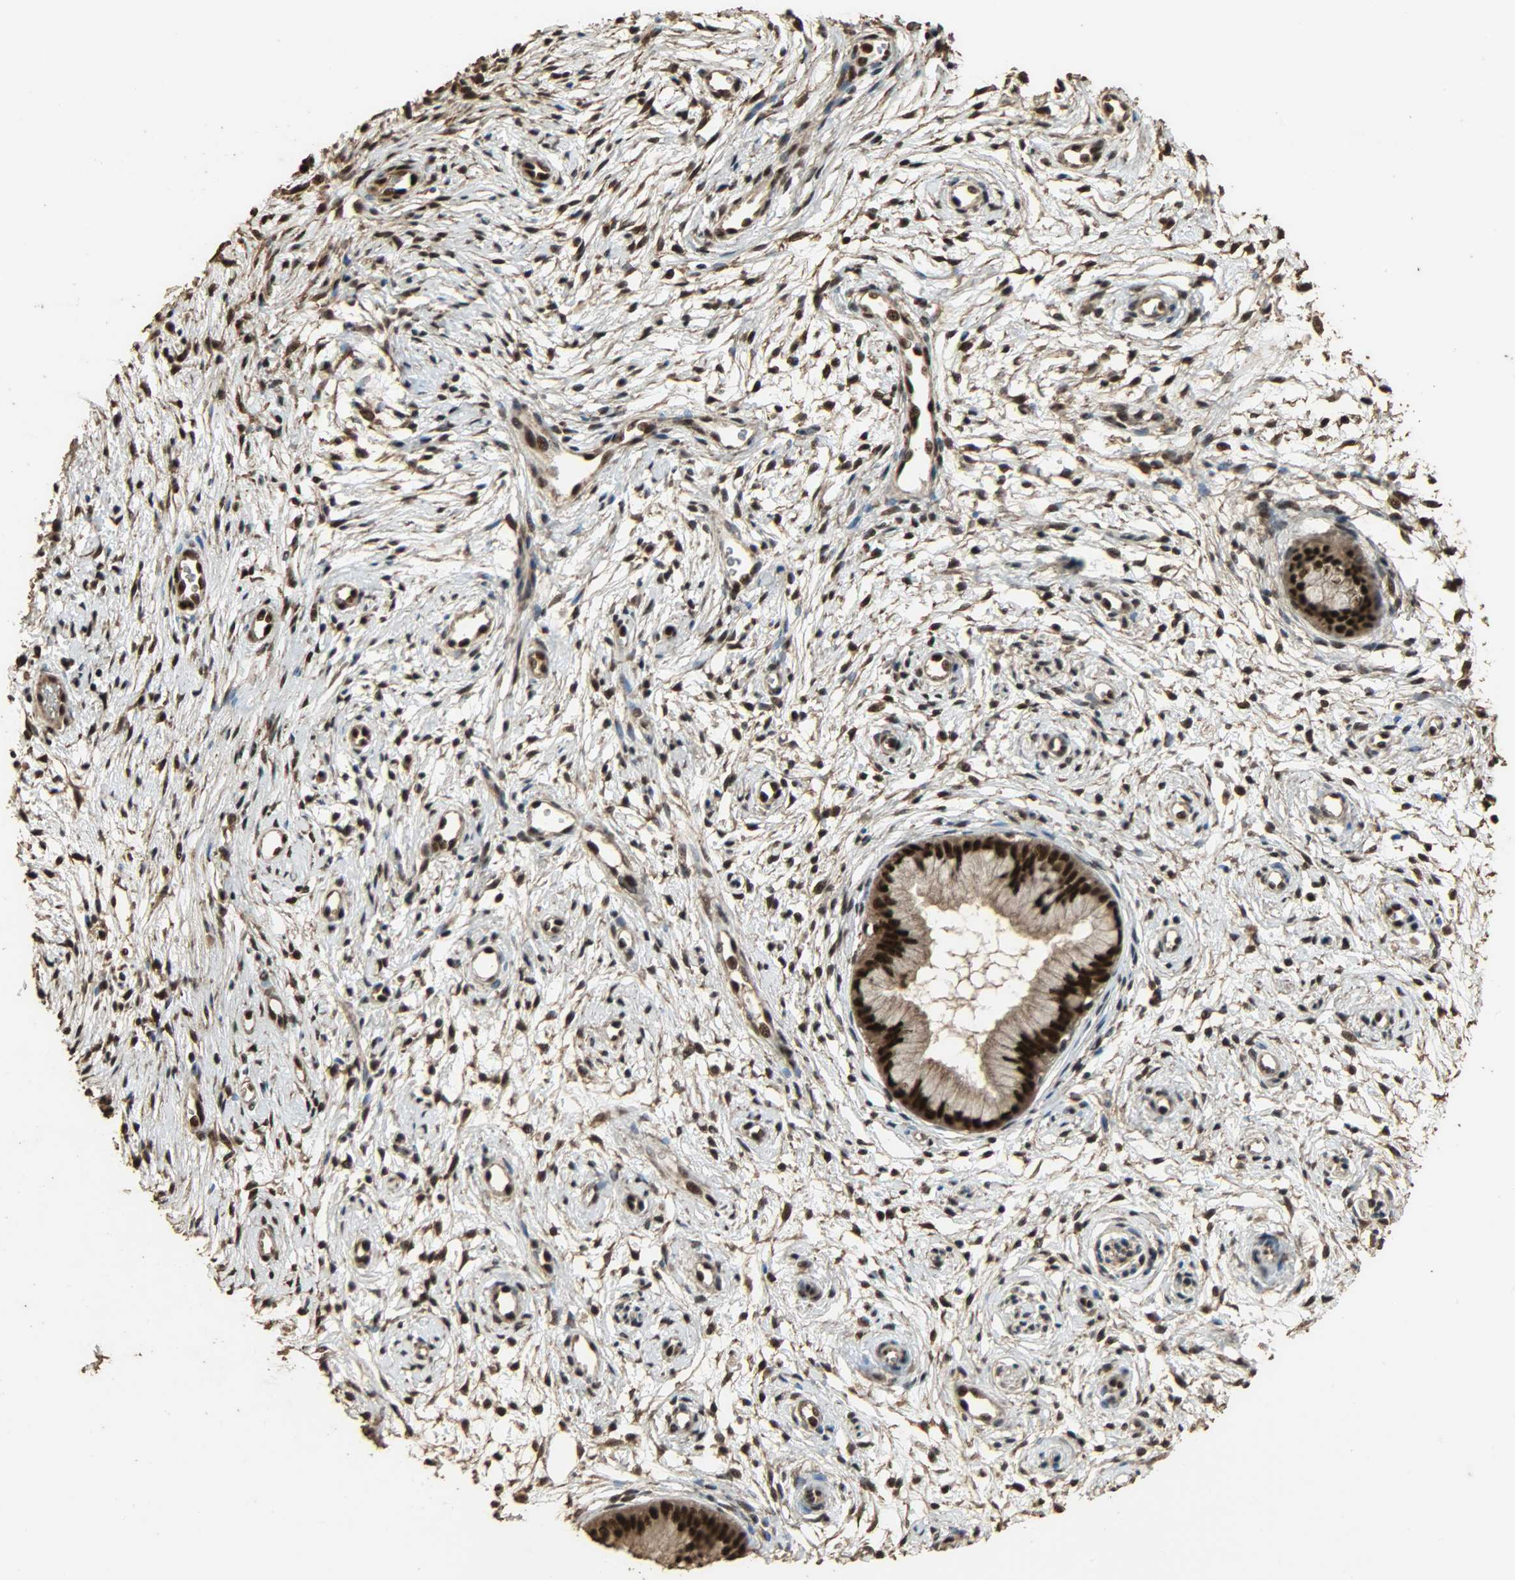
{"staining": {"intensity": "strong", "quantity": ">75%", "location": "nuclear"}, "tissue": "cervix", "cell_type": "Glandular cells", "image_type": "normal", "snomed": [{"axis": "morphology", "description": "Normal tissue, NOS"}, {"axis": "topography", "description": "Cervix"}], "caption": "IHC staining of unremarkable cervix, which exhibits high levels of strong nuclear positivity in about >75% of glandular cells indicating strong nuclear protein positivity. The staining was performed using DAB (3,3'-diaminobenzidine) (brown) for protein detection and nuclei were counterstained in hematoxylin (blue).", "gene": "CCNT2", "patient": {"sex": "female", "age": 39}}